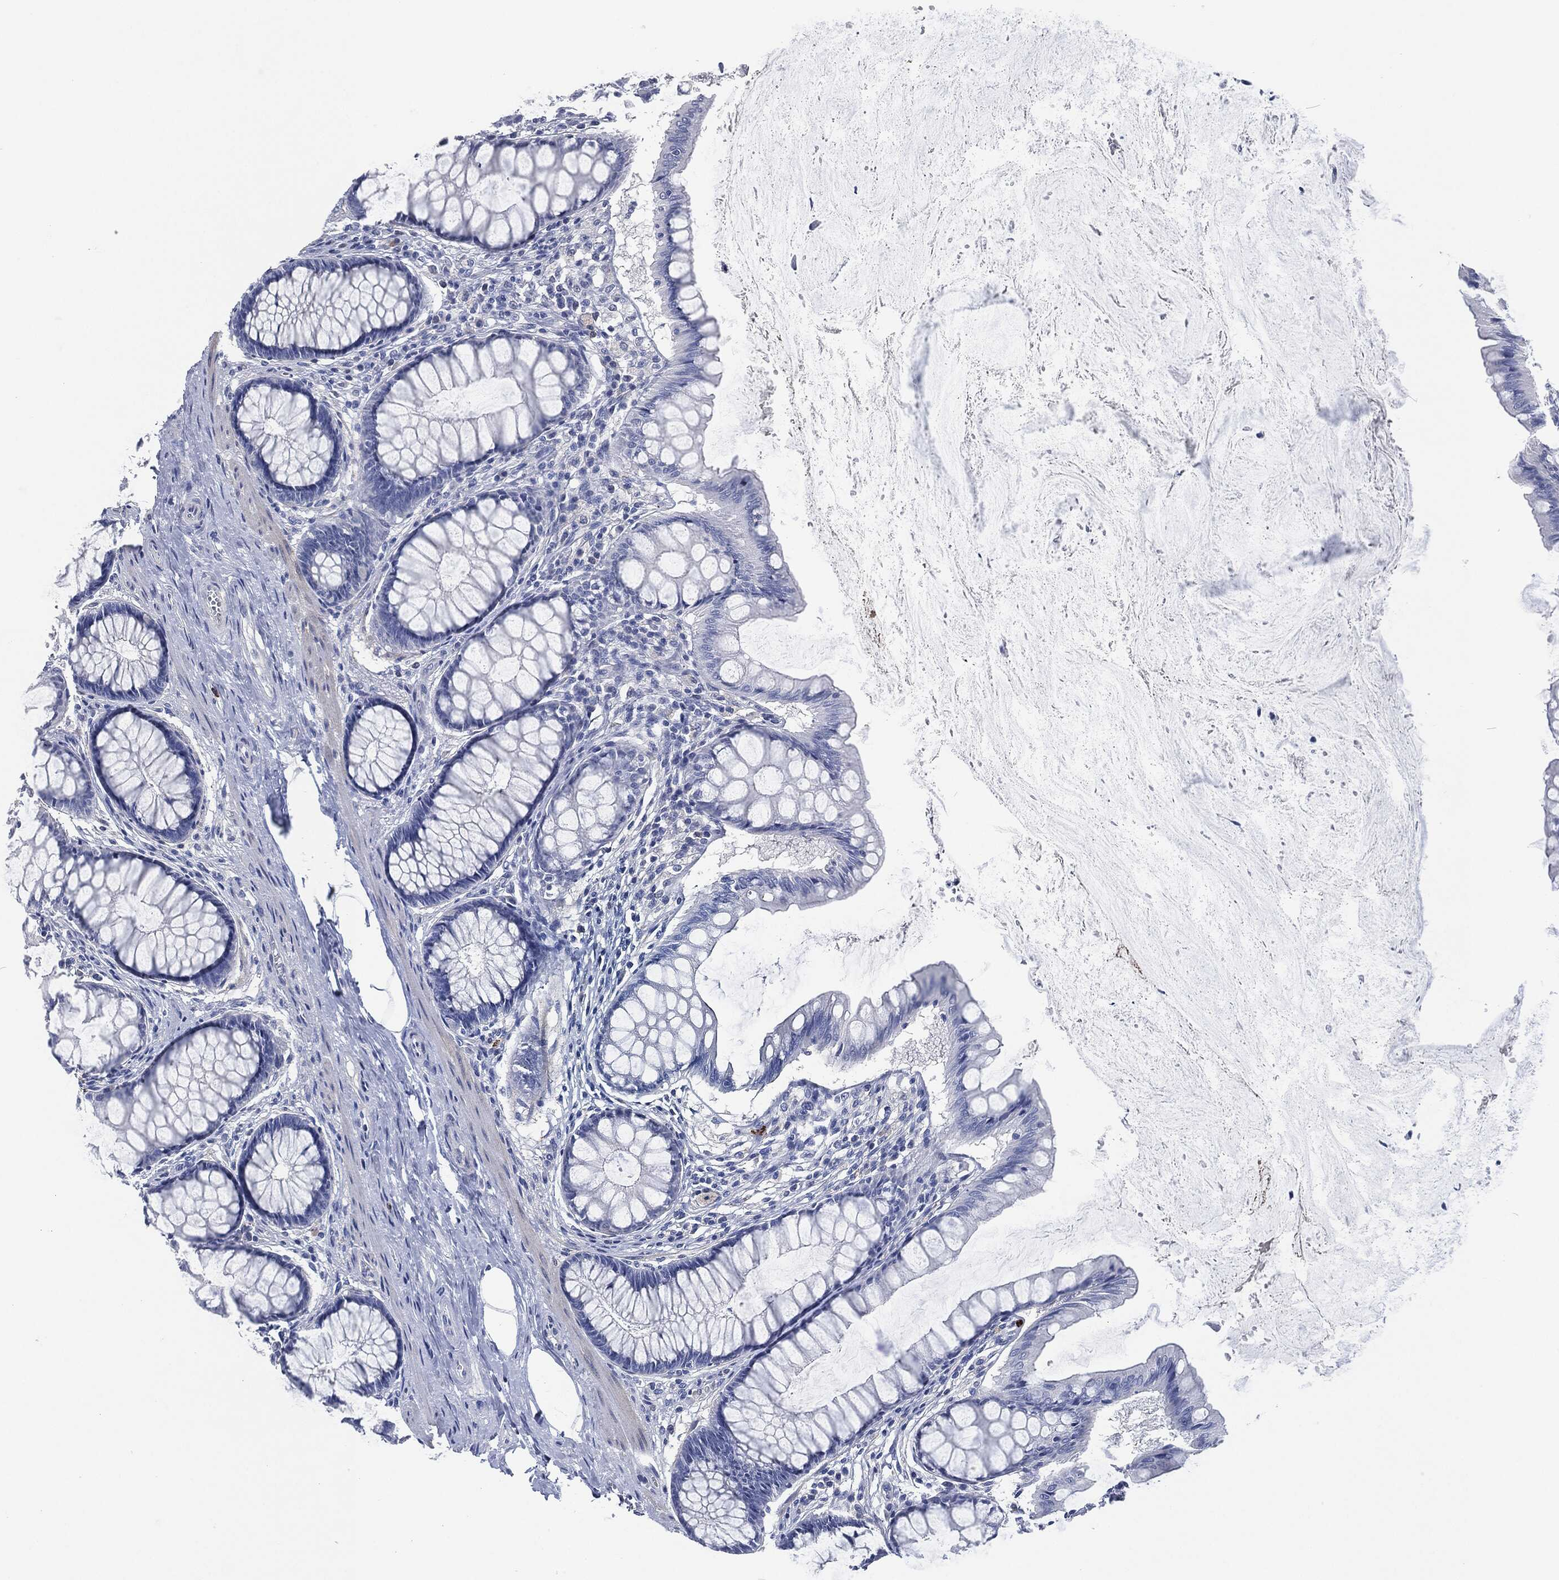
{"staining": {"intensity": "negative", "quantity": "none", "location": "none"}, "tissue": "colon", "cell_type": "Endothelial cells", "image_type": "normal", "snomed": [{"axis": "morphology", "description": "Normal tissue, NOS"}, {"axis": "topography", "description": "Colon"}], "caption": "An immunohistochemistry (IHC) photomicrograph of normal colon is shown. There is no staining in endothelial cells of colon.", "gene": "MPO", "patient": {"sex": "female", "age": 65}}